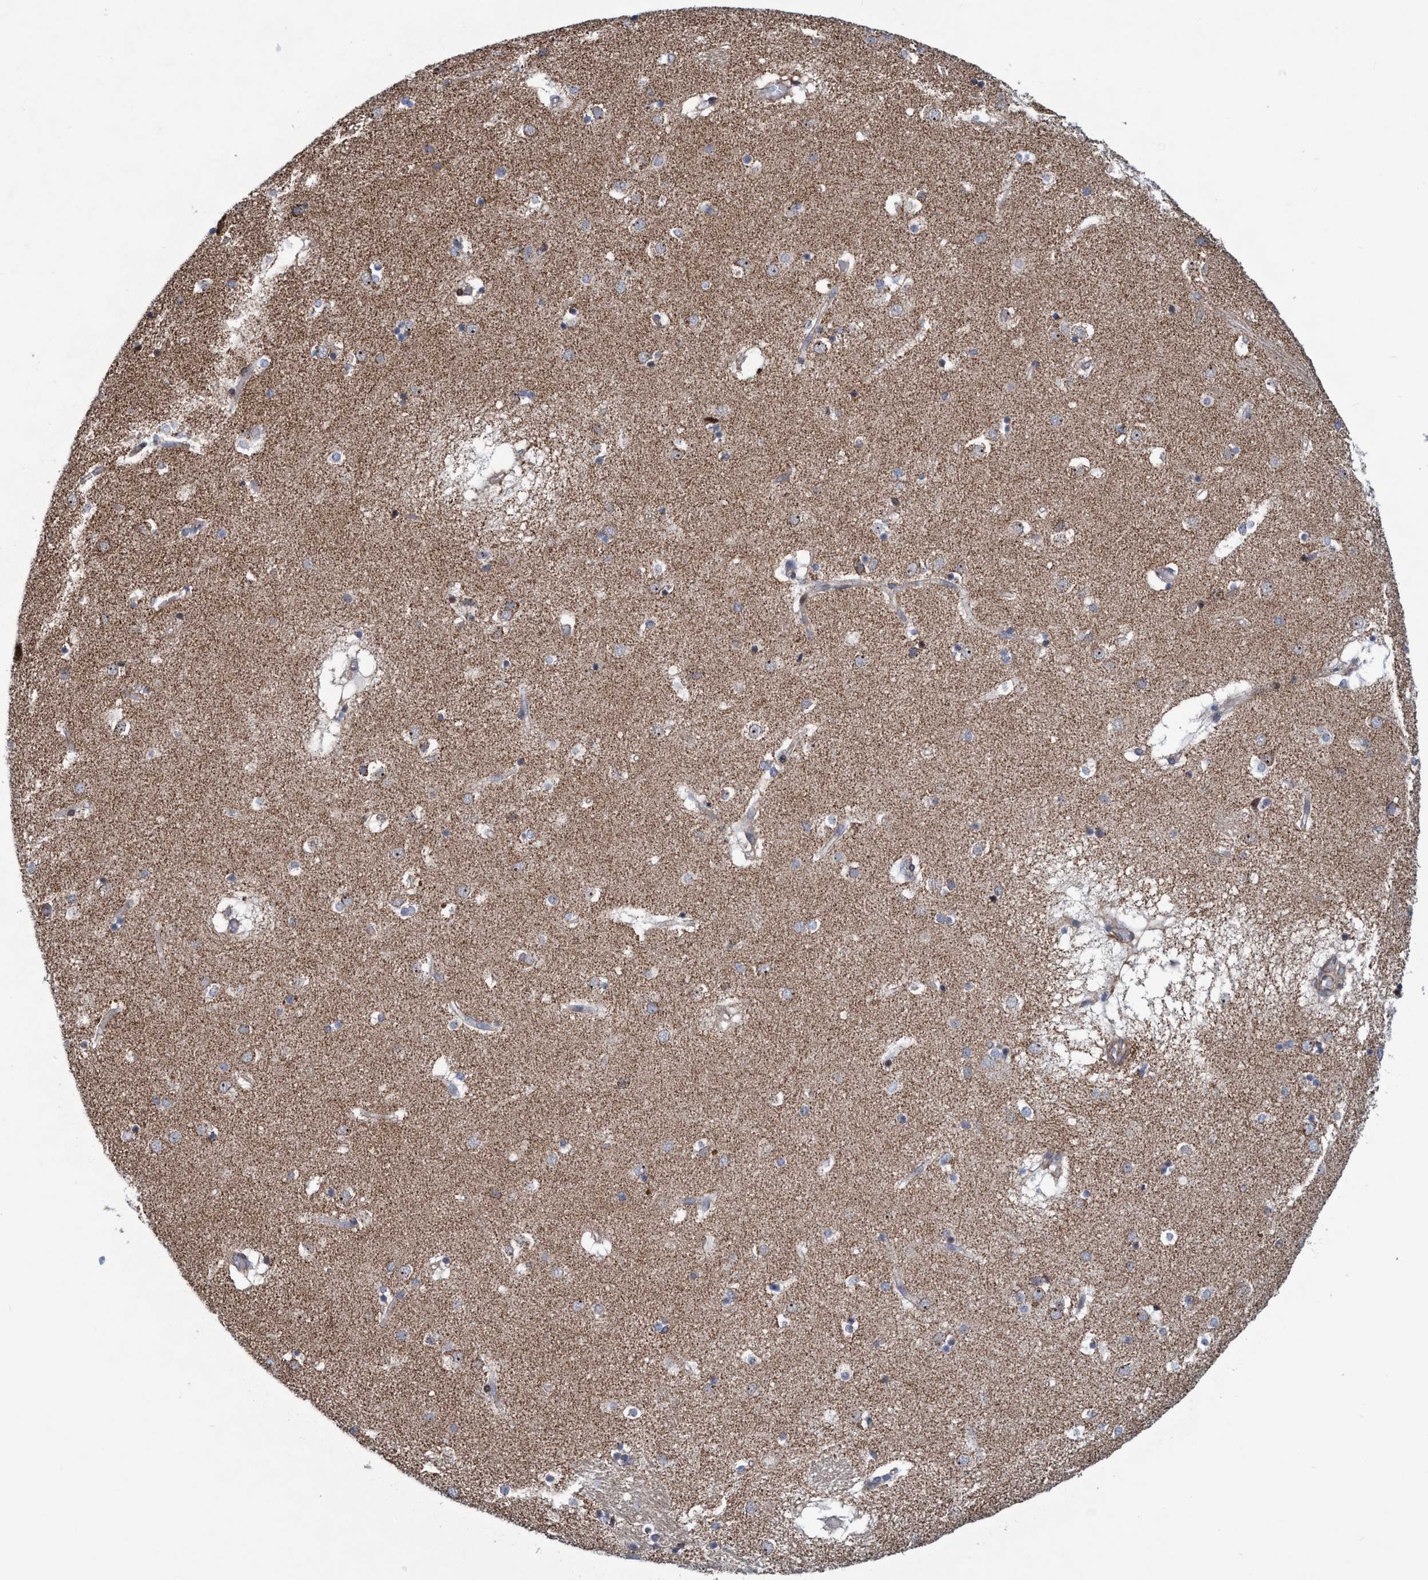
{"staining": {"intensity": "weak", "quantity": "<25%", "location": "cytoplasmic/membranous"}, "tissue": "caudate", "cell_type": "Glial cells", "image_type": "normal", "snomed": [{"axis": "morphology", "description": "Normal tissue, NOS"}, {"axis": "topography", "description": "Lateral ventricle wall"}], "caption": "Protein analysis of normal caudate reveals no significant expression in glial cells. (Stains: DAB IHC with hematoxylin counter stain, Microscopy: brightfield microscopy at high magnification).", "gene": "POLR1F", "patient": {"sex": "male", "age": 70}}